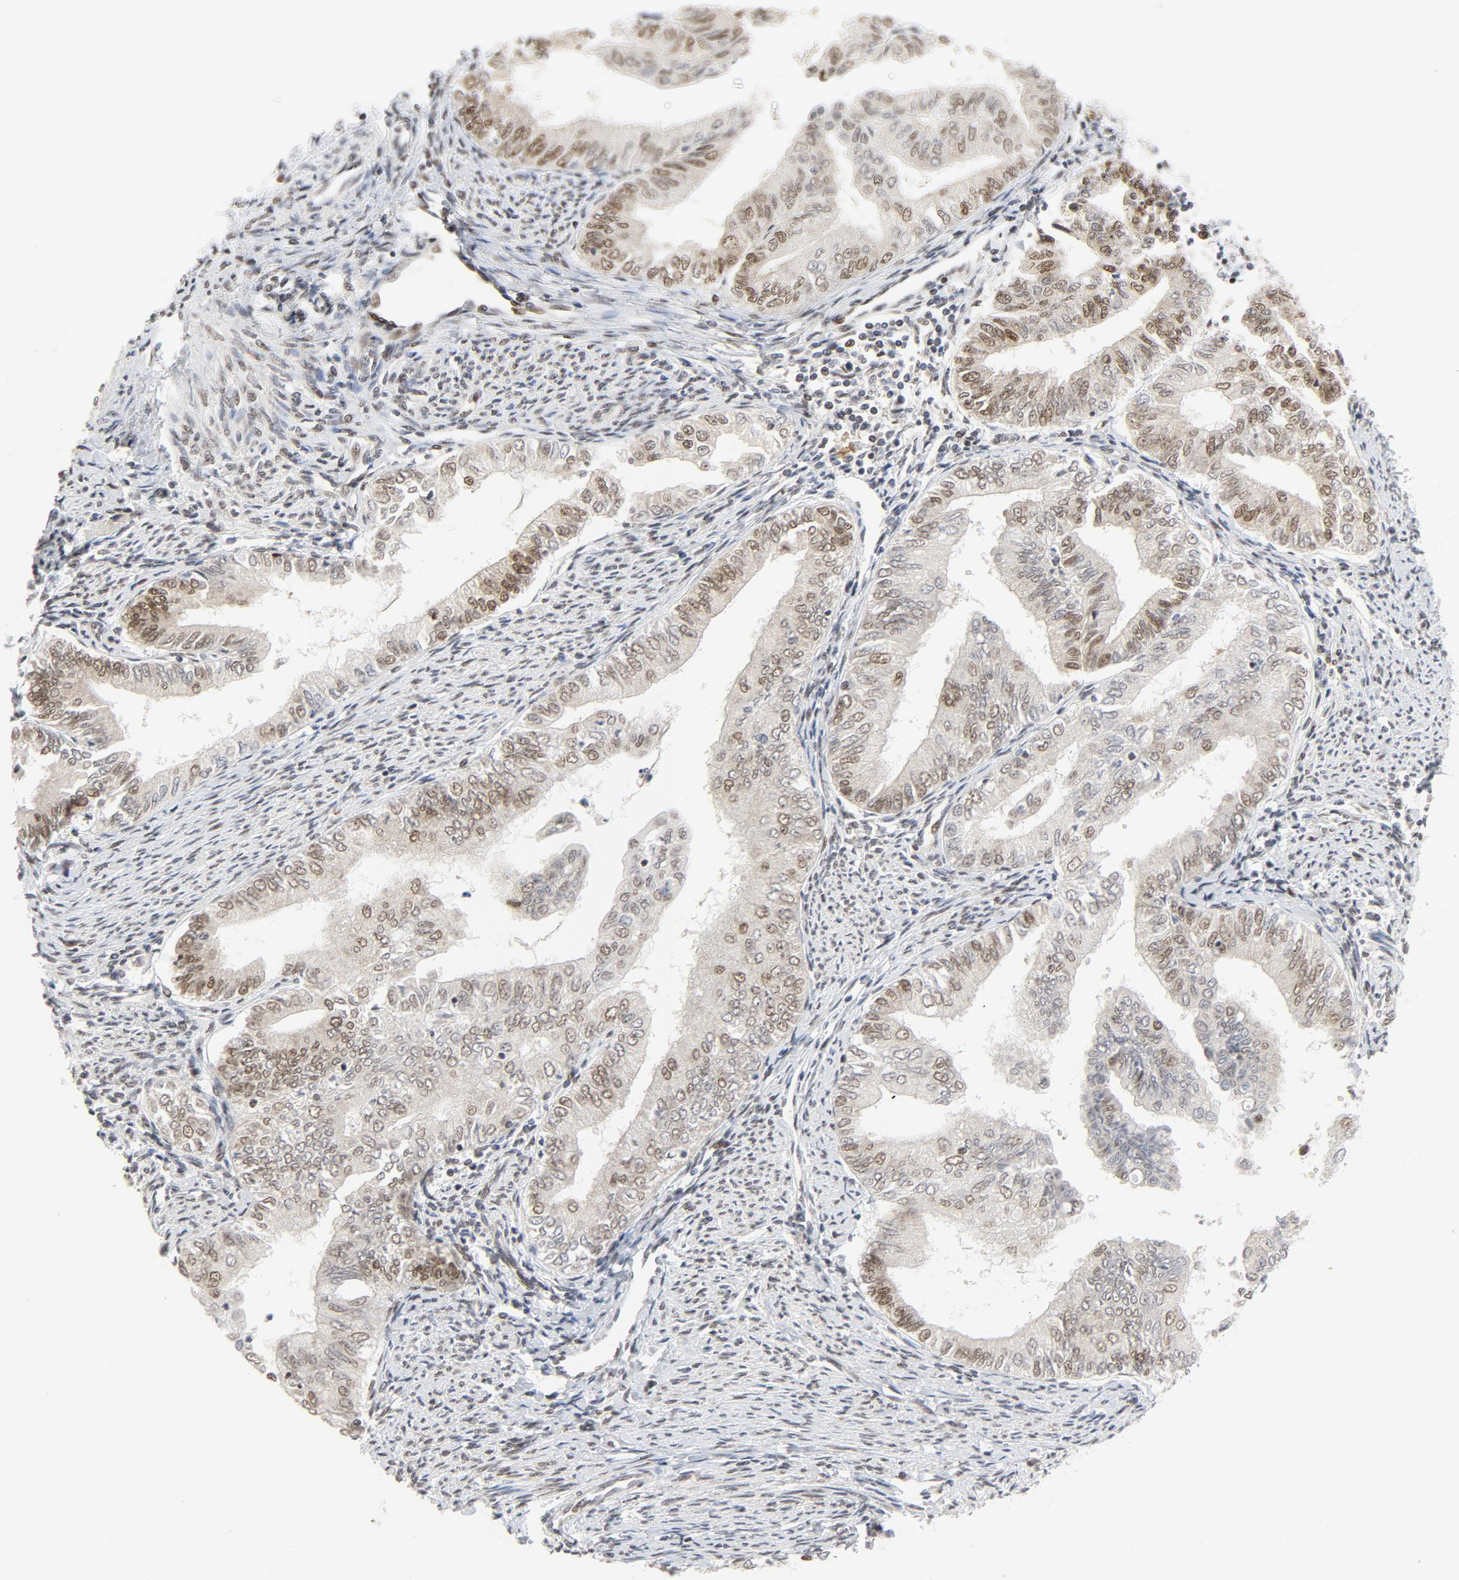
{"staining": {"intensity": "moderate", "quantity": "25%-75%", "location": "nuclear"}, "tissue": "endometrial cancer", "cell_type": "Tumor cells", "image_type": "cancer", "snomed": [{"axis": "morphology", "description": "Adenocarcinoma, NOS"}, {"axis": "topography", "description": "Endometrium"}], "caption": "A brown stain shows moderate nuclear staining of a protein in adenocarcinoma (endometrial) tumor cells. The staining was performed using DAB (3,3'-diaminobenzidine), with brown indicating positive protein expression. Nuclei are stained blue with hematoxylin.", "gene": "ERCC1", "patient": {"sex": "female", "age": 66}}